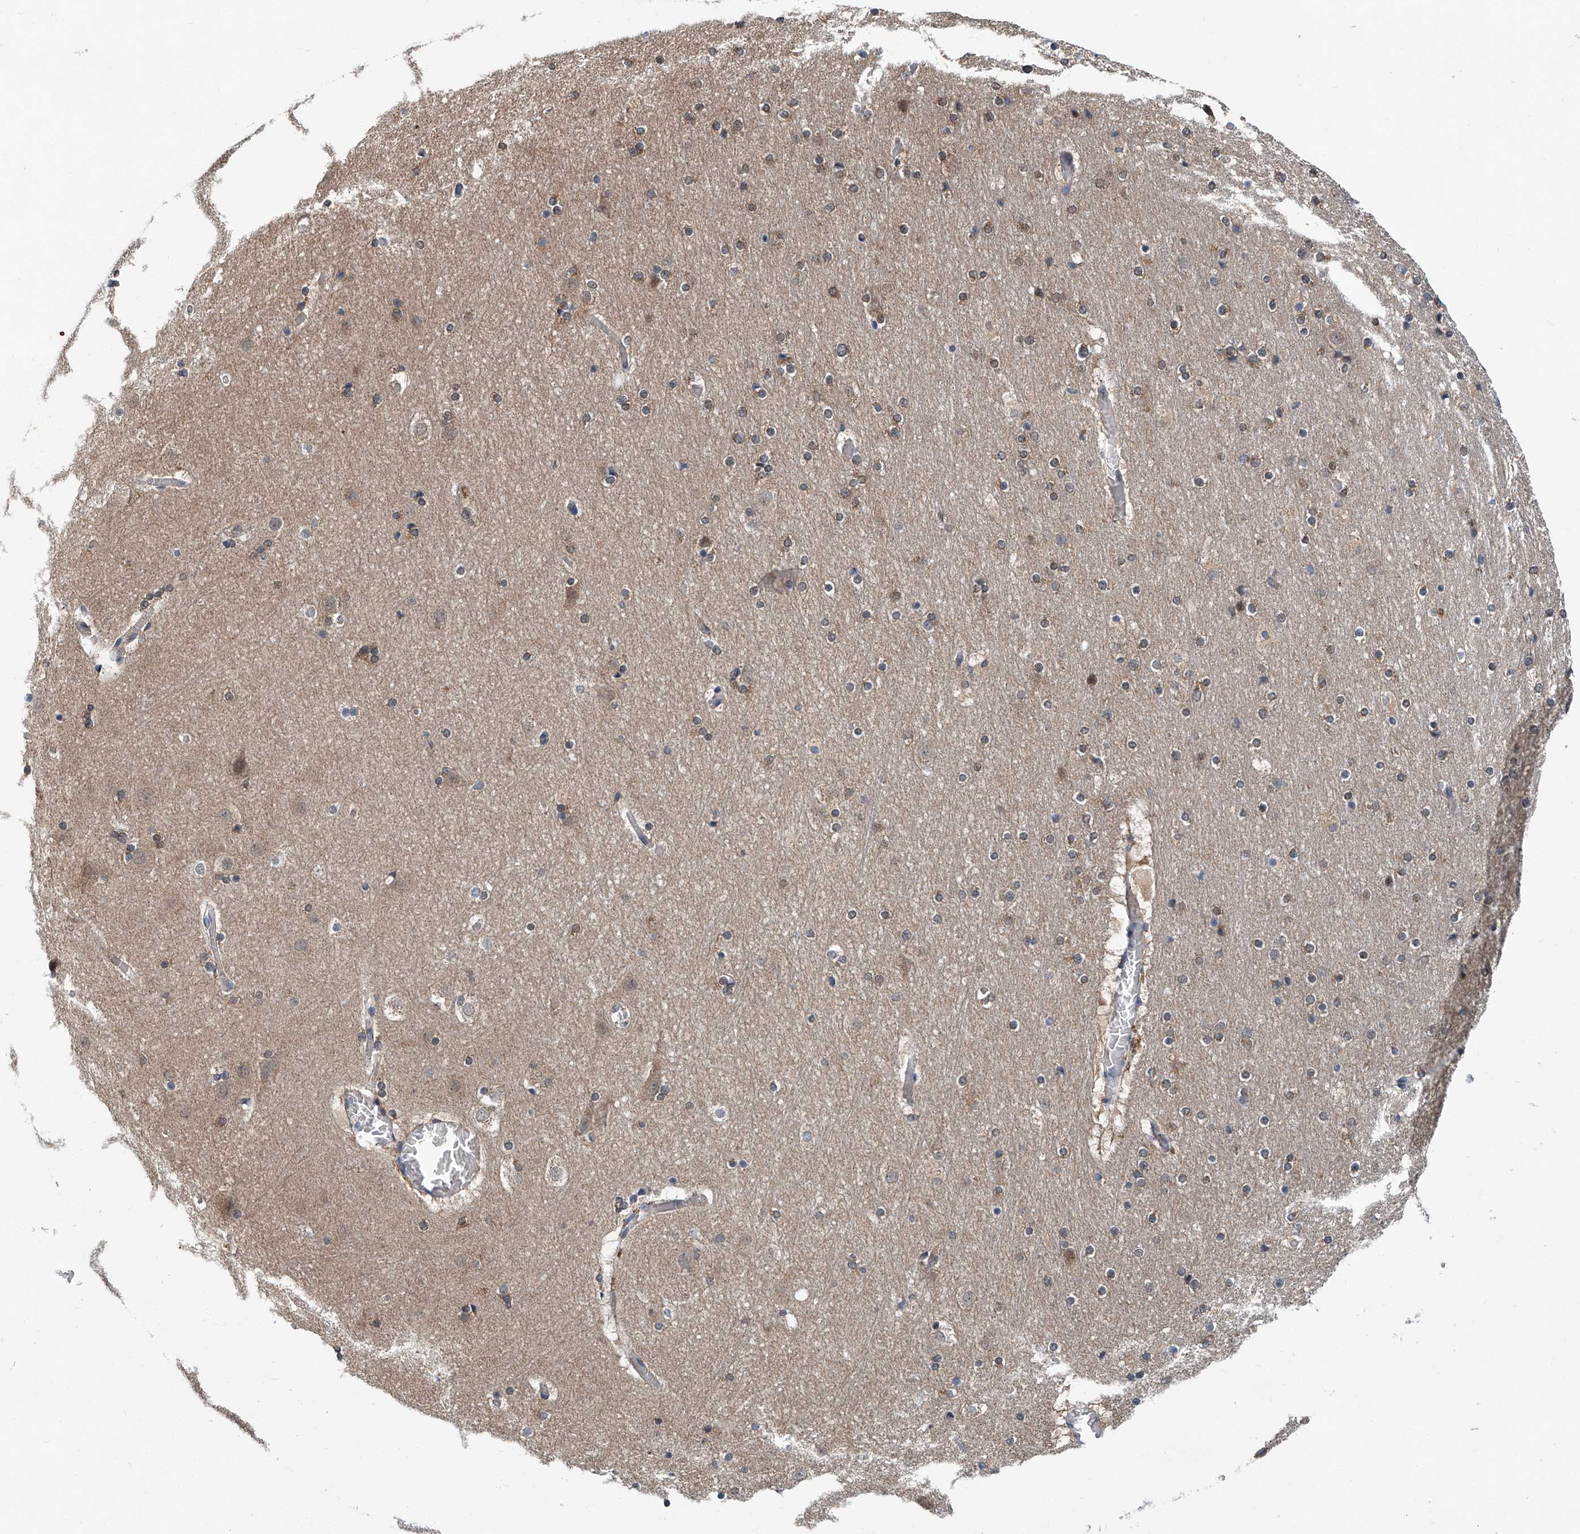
{"staining": {"intensity": "weak", "quantity": ">75%", "location": "cytoplasmic/membranous"}, "tissue": "cerebral cortex", "cell_type": "Endothelial cells", "image_type": "normal", "snomed": [{"axis": "morphology", "description": "Normal tissue, NOS"}, {"axis": "topography", "description": "Cerebral cortex"}], "caption": "This image exhibits immunohistochemistry (IHC) staining of normal human cerebral cortex, with low weak cytoplasmic/membranous positivity in approximately >75% of endothelial cells.", "gene": "CLK1", "patient": {"sex": "male", "age": 57}}